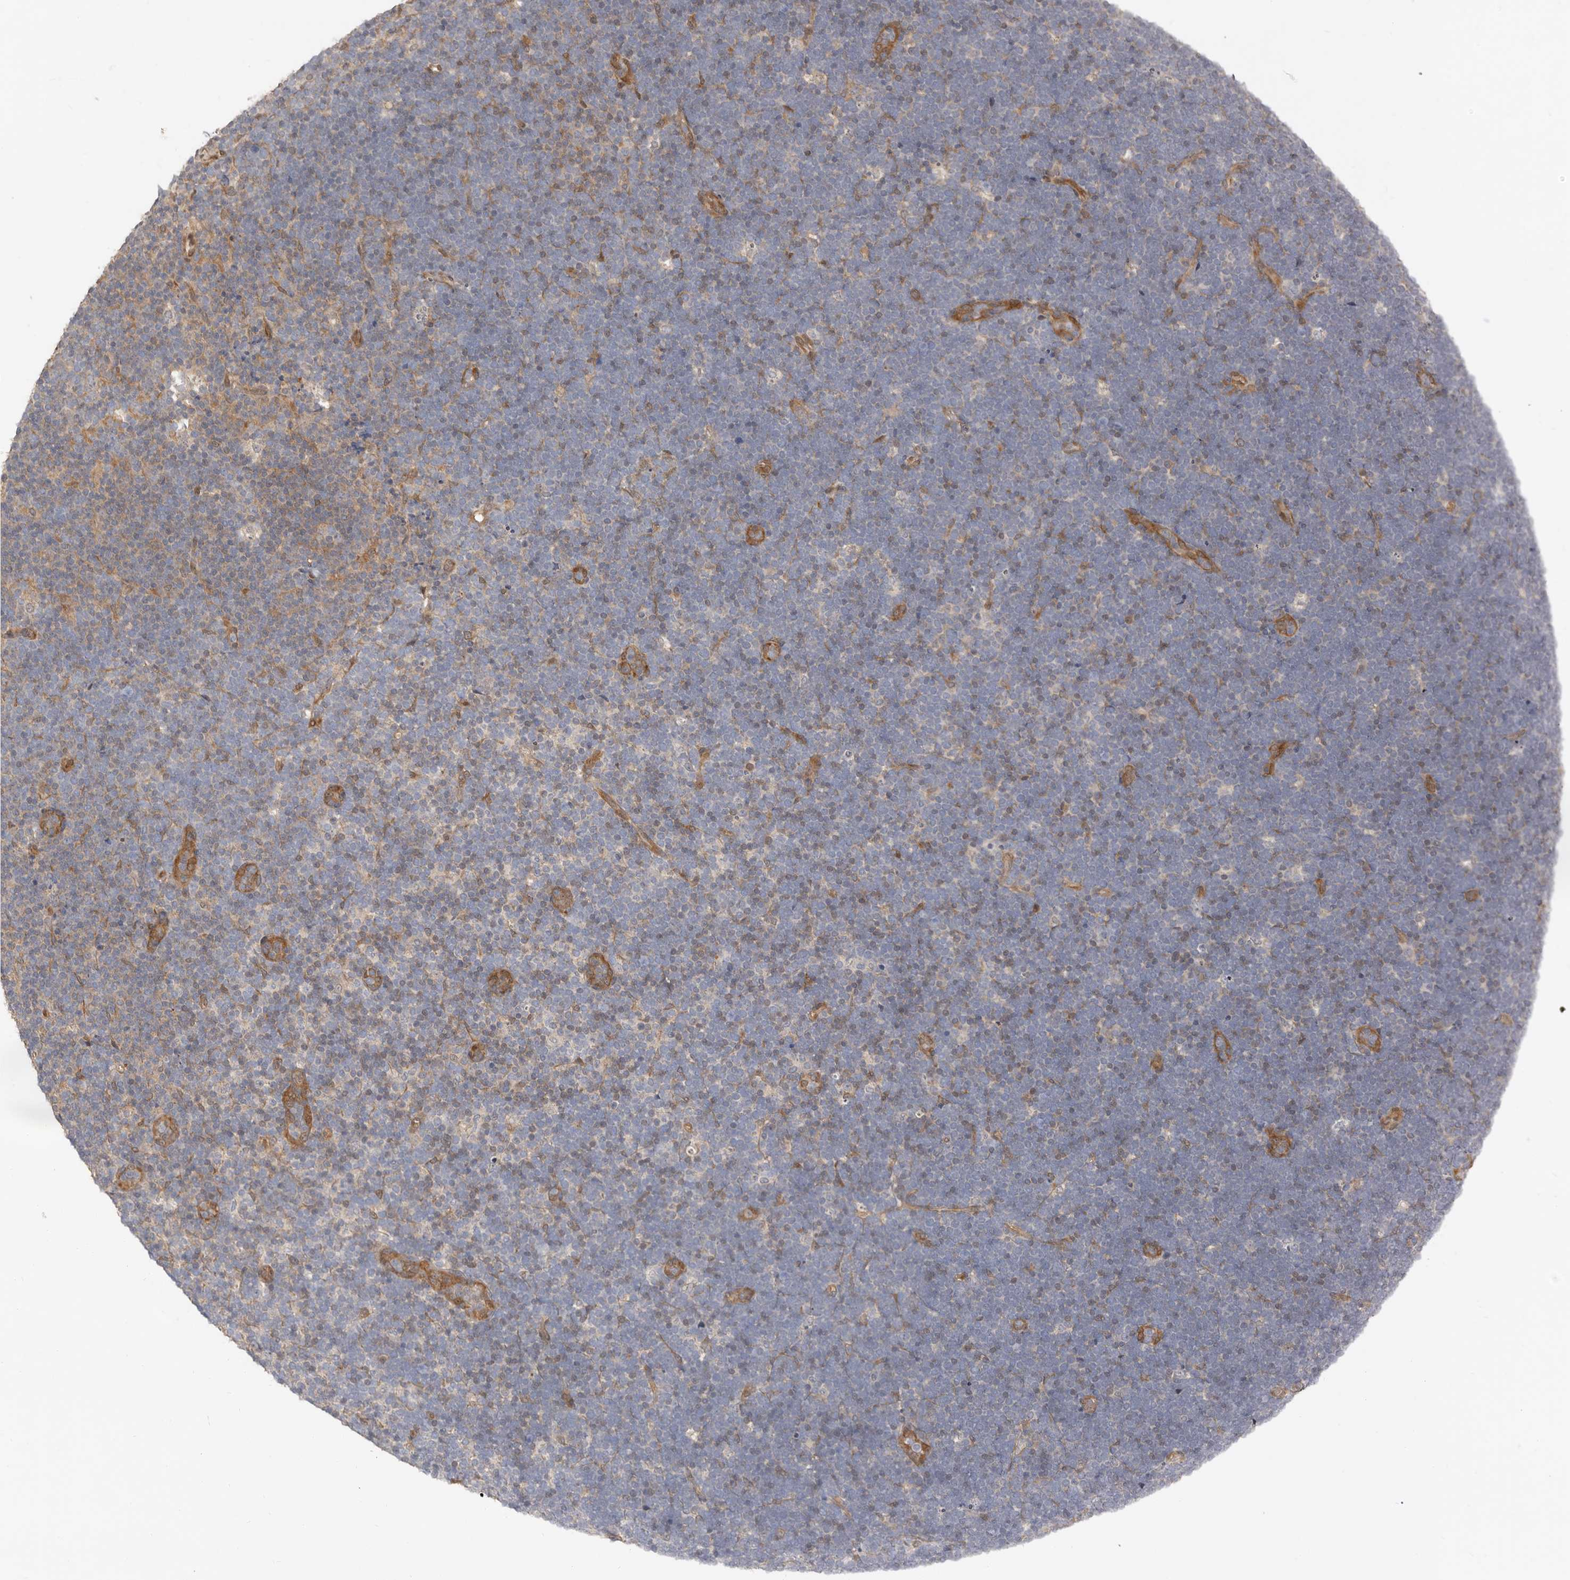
{"staining": {"intensity": "negative", "quantity": "none", "location": "none"}, "tissue": "lymphoma", "cell_type": "Tumor cells", "image_type": "cancer", "snomed": [{"axis": "morphology", "description": "Malignant lymphoma, non-Hodgkin's type, High grade"}, {"axis": "topography", "description": "Lymph node"}], "caption": "Lymphoma stained for a protein using immunohistochemistry shows no expression tumor cells.", "gene": "SBDS", "patient": {"sex": "male", "age": 13}}